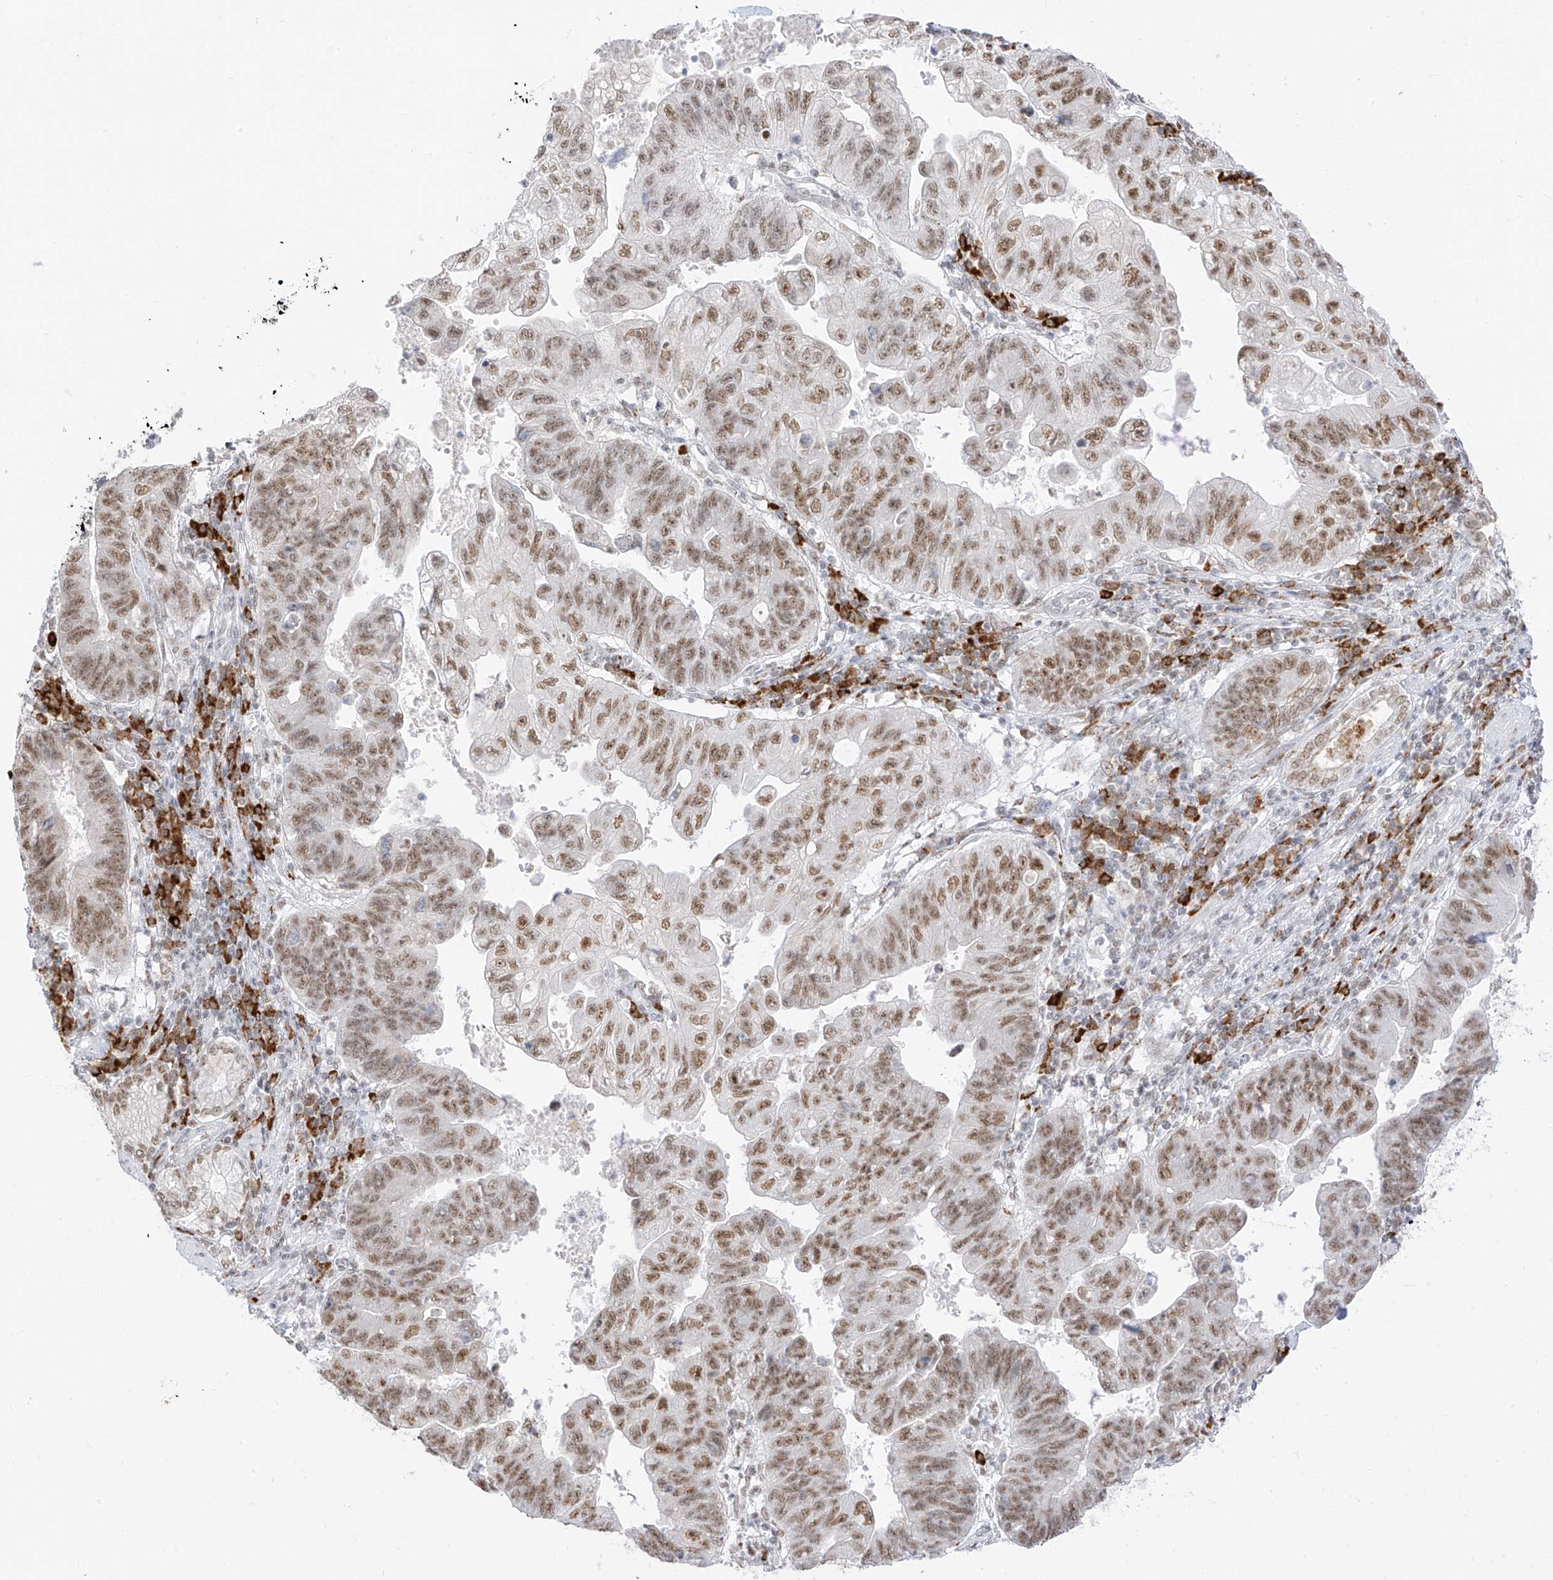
{"staining": {"intensity": "moderate", "quantity": ">75%", "location": "nuclear"}, "tissue": "stomach cancer", "cell_type": "Tumor cells", "image_type": "cancer", "snomed": [{"axis": "morphology", "description": "Adenocarcinoma, NOS"}, {"axis": "topography", "description": "Stomach"}], "caption": "Immunohistochemical staining of adenocarcinoma (stomach) reveals medium levels of moderate nuclear expression in approximately >75% of tumor cells.", "gene": "SUPT5H", "patient": {"sex": "male", "age": 59}}